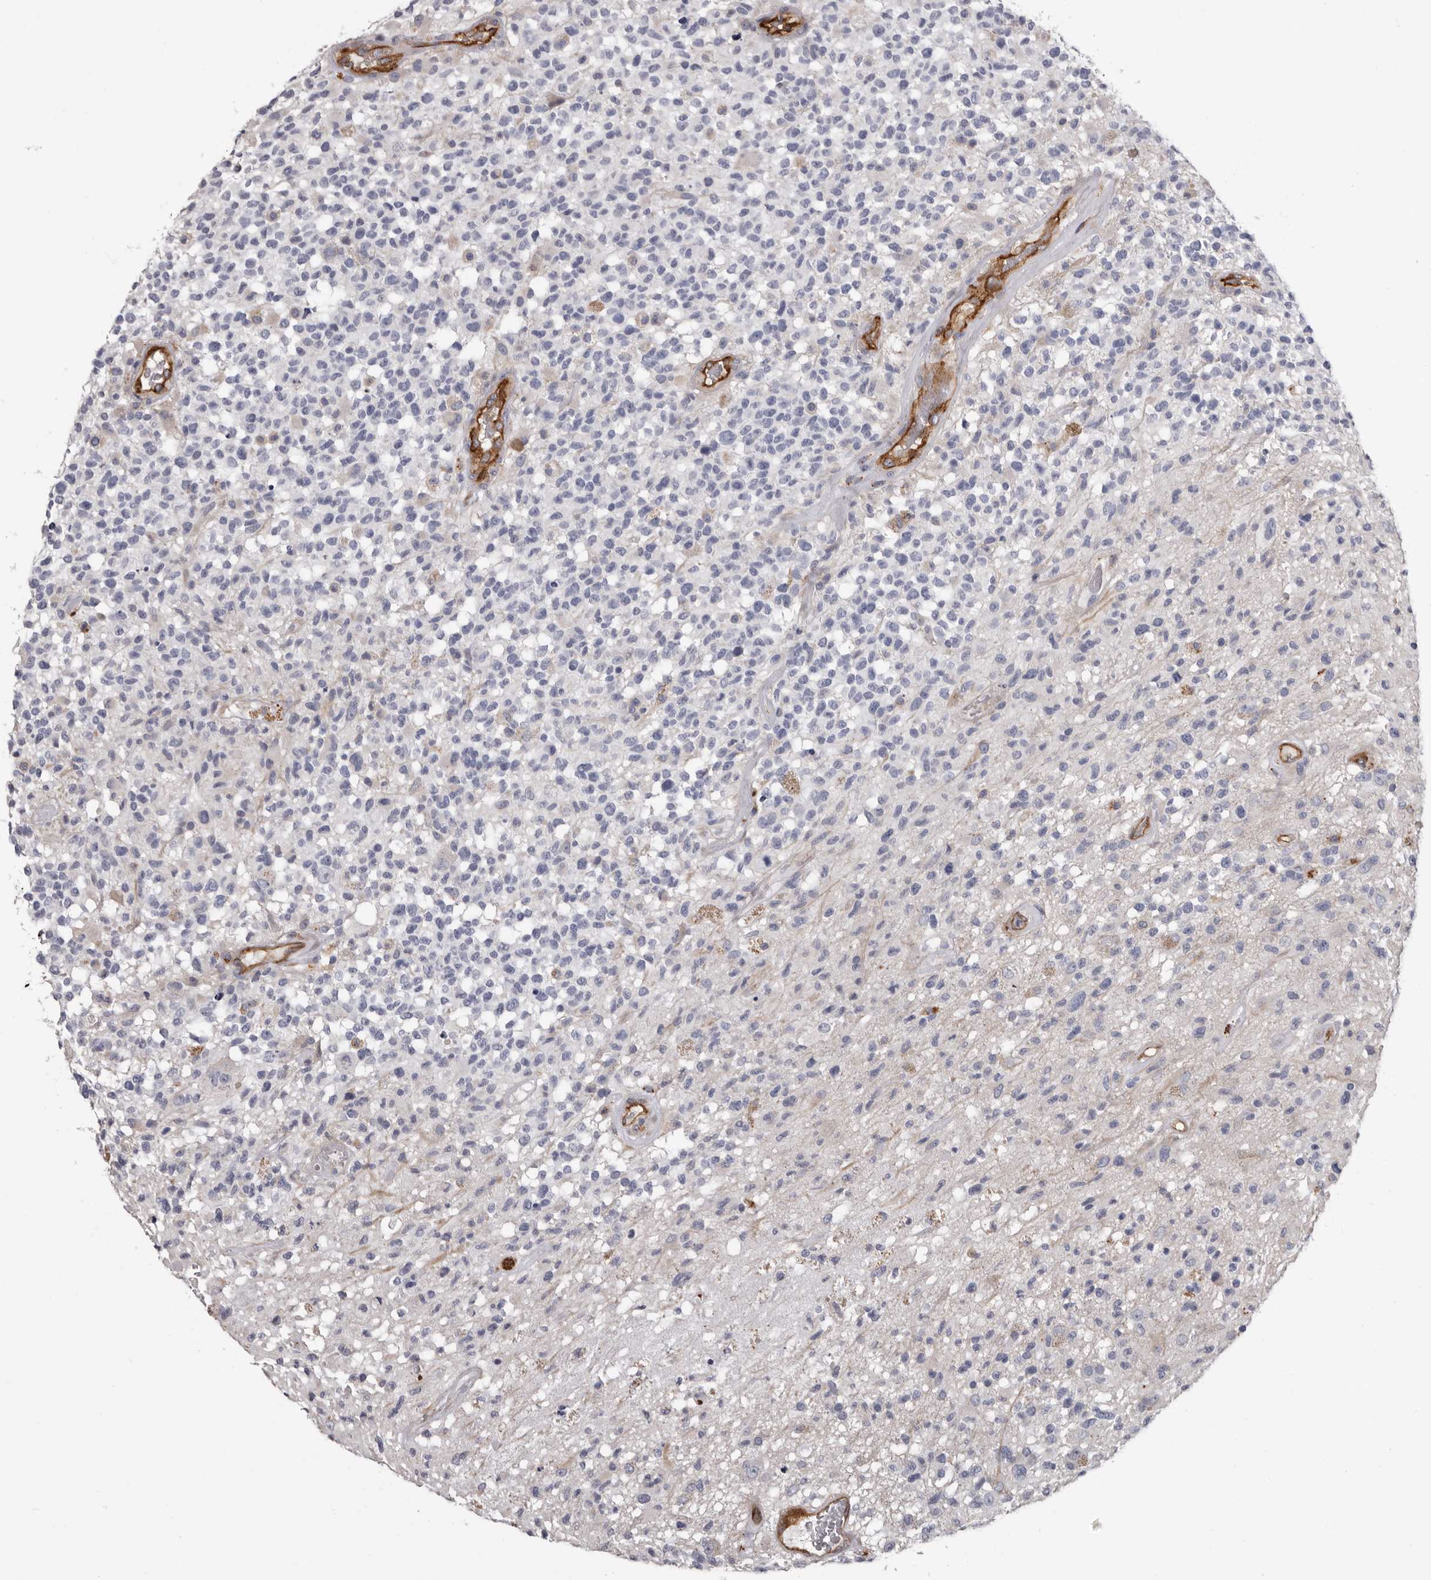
{"staining": {"intensity": "negative", "quantity": "none", "location": "none"}, "tissue": "glioma", "cell_type": "Tumor cells", "image_type": "cancer", "snomed": [{"axis": "morphology", "description": "Glioma, malignant, High grade"}, {"axis": "morphology", "description": "Glioblastoma, NOS"}, {"axis": "topography", "description": "Brain"}], "caption": "This image is of glioblastoma stained with immunohistochemistry (IHC) to label a protein in brown with the nuclei are counter-stained blue. There is no expression in tumor cells.", "gene": "ADGRL4", "patient": {"sex": "male", "age": 60}}